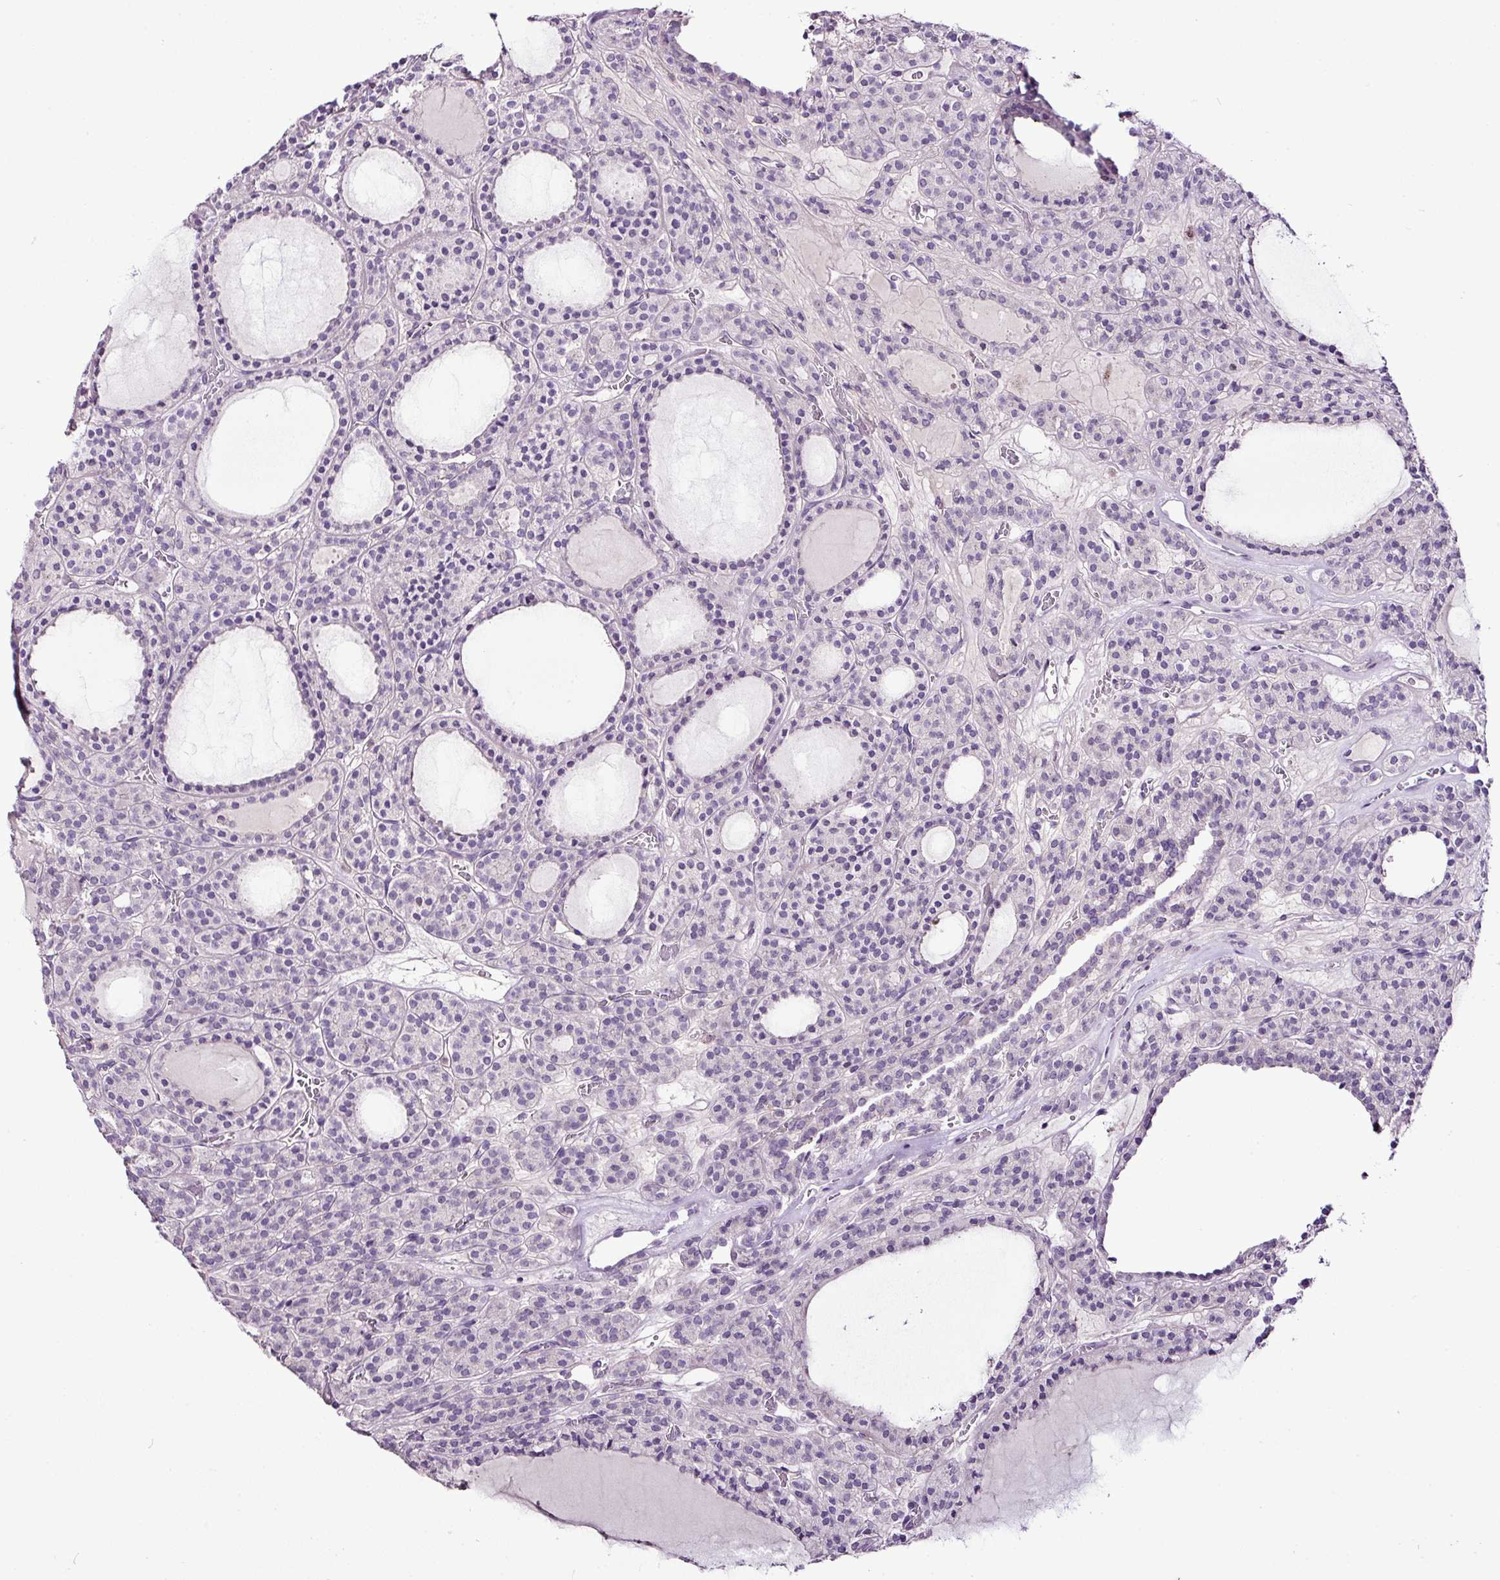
{"staining": {"intensity": "negative", "quantity": "none", "location": "none"}, "tissue": "thyroid cancer", "cell_type": "Tumor cells", "image_type": "cancer", "snomed": [{"axis": "morphology", "description": "Follicular adenoma carcinoma, NOS"}, {"axis": "topography", "description": "Thyroid gland"}], "caption": "An immunohistochemistry (IHC) histopathology image of thyroid follicular adenoma carcinoma is shown. There is no staining in tumor cells of thyroid follicular adenoma carcinoma. (Immunohistochemistry, brightfield microscopy, high magnification).", "gene": "ESR1", "patient": {"sex": "female", "age": 63}}